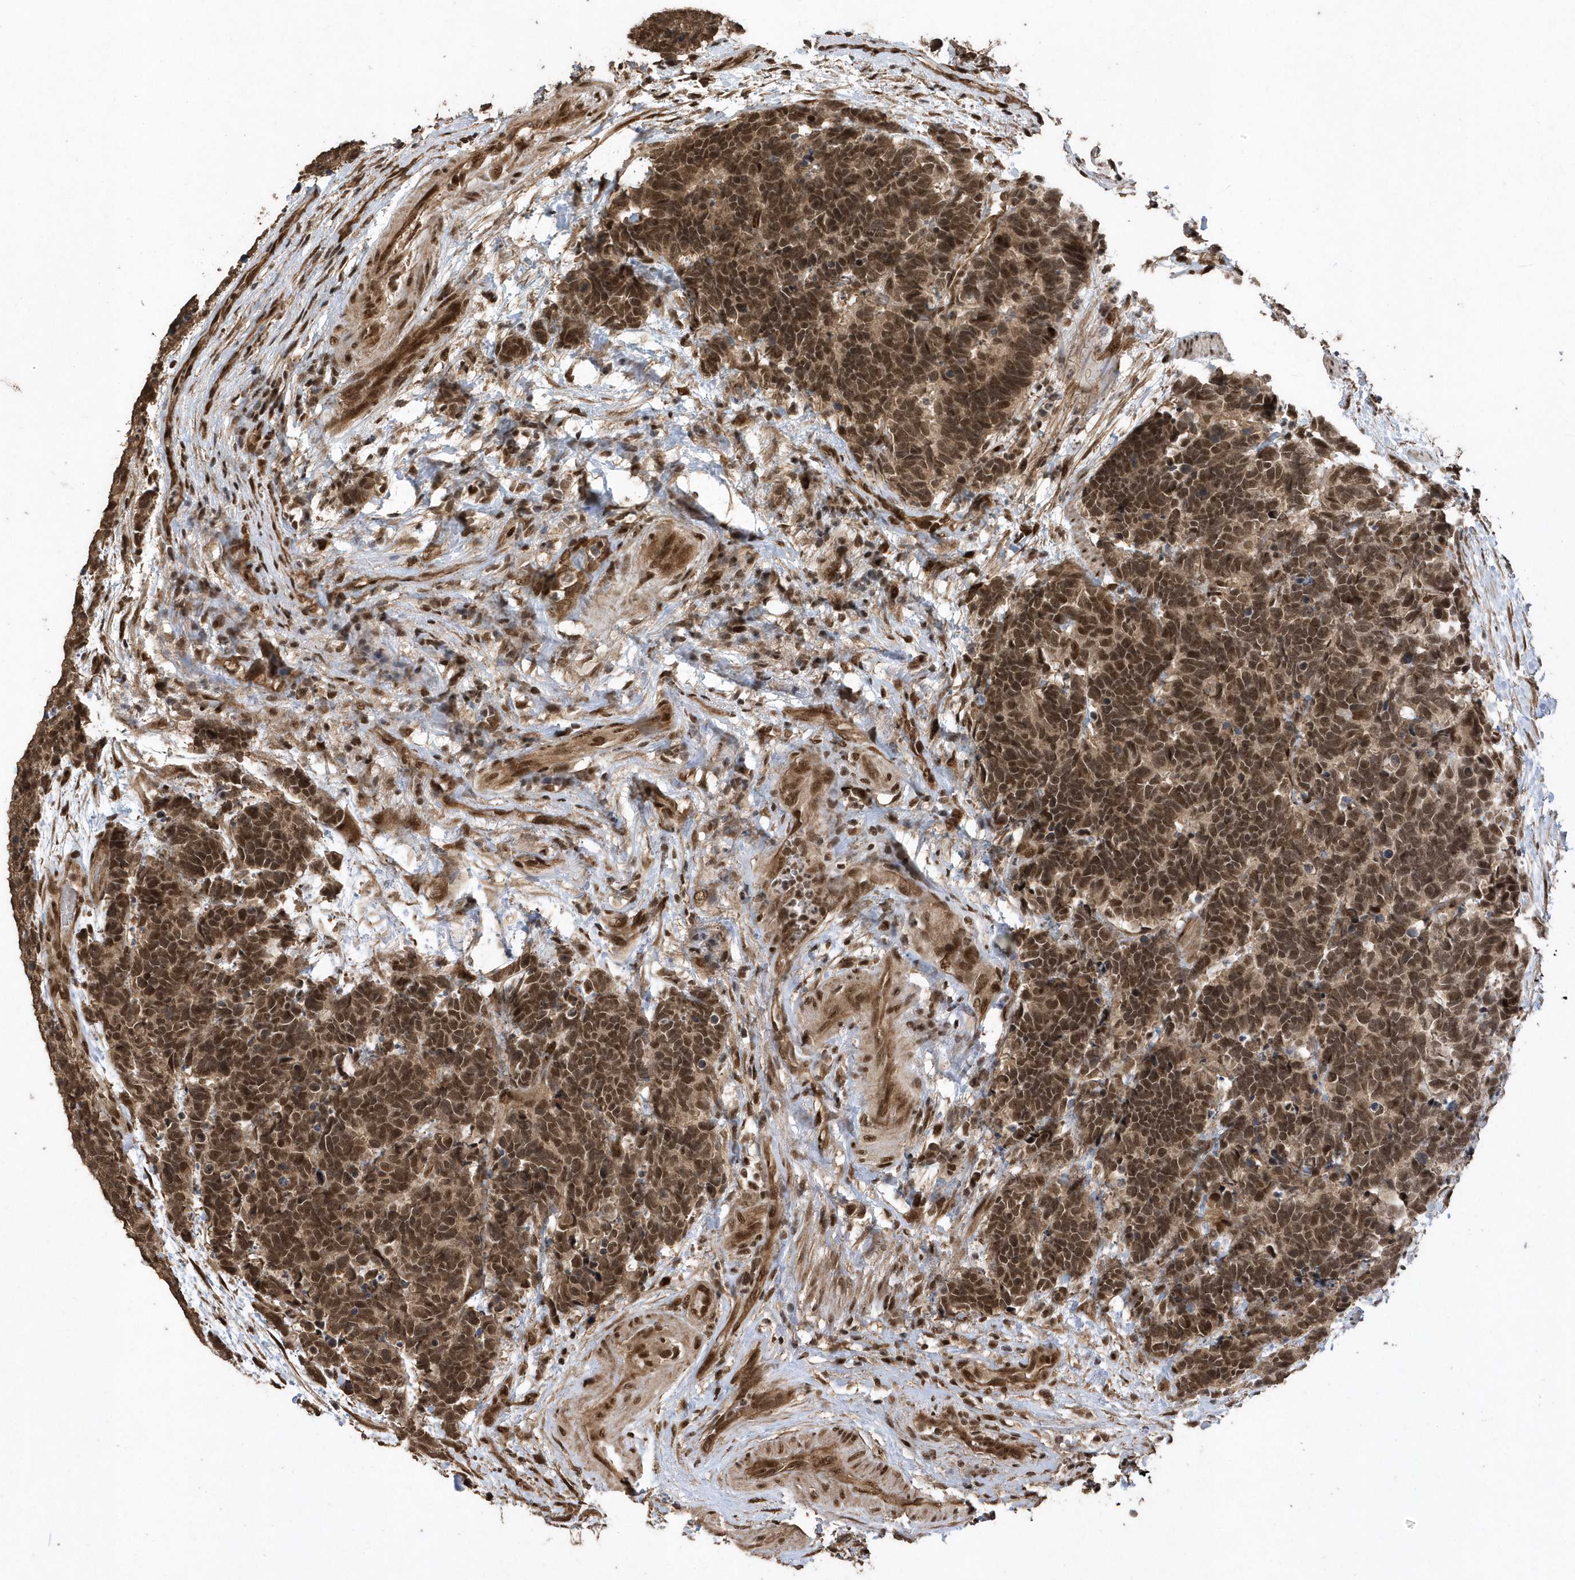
{"staining": {"intensity": "moderate", "quantity": ">75%", "location": "cytoplasmic/membranous,nuclear"}, "tissue": "carcinoid", "cell_type": "Tumor cells", "image_type": "cancer", "snomed": [{"axis": "morphology", "description": "Carcinoma, NOS"}, {"axis": "morphology", "description": "Carcinoid, malignant, NOS"}, {"axis": "topography", "description": "Urinary bladder"}], "caption": "An immunohistochemistry histopathology image of tumor tissue is shown. Protein staining in brown highlights moderate cytoplasmic/membranous and nuclear positivity in carcinoid within tumor cells.", "gene": "INTS12", "patient": {"sex": "male", "age": 57}}